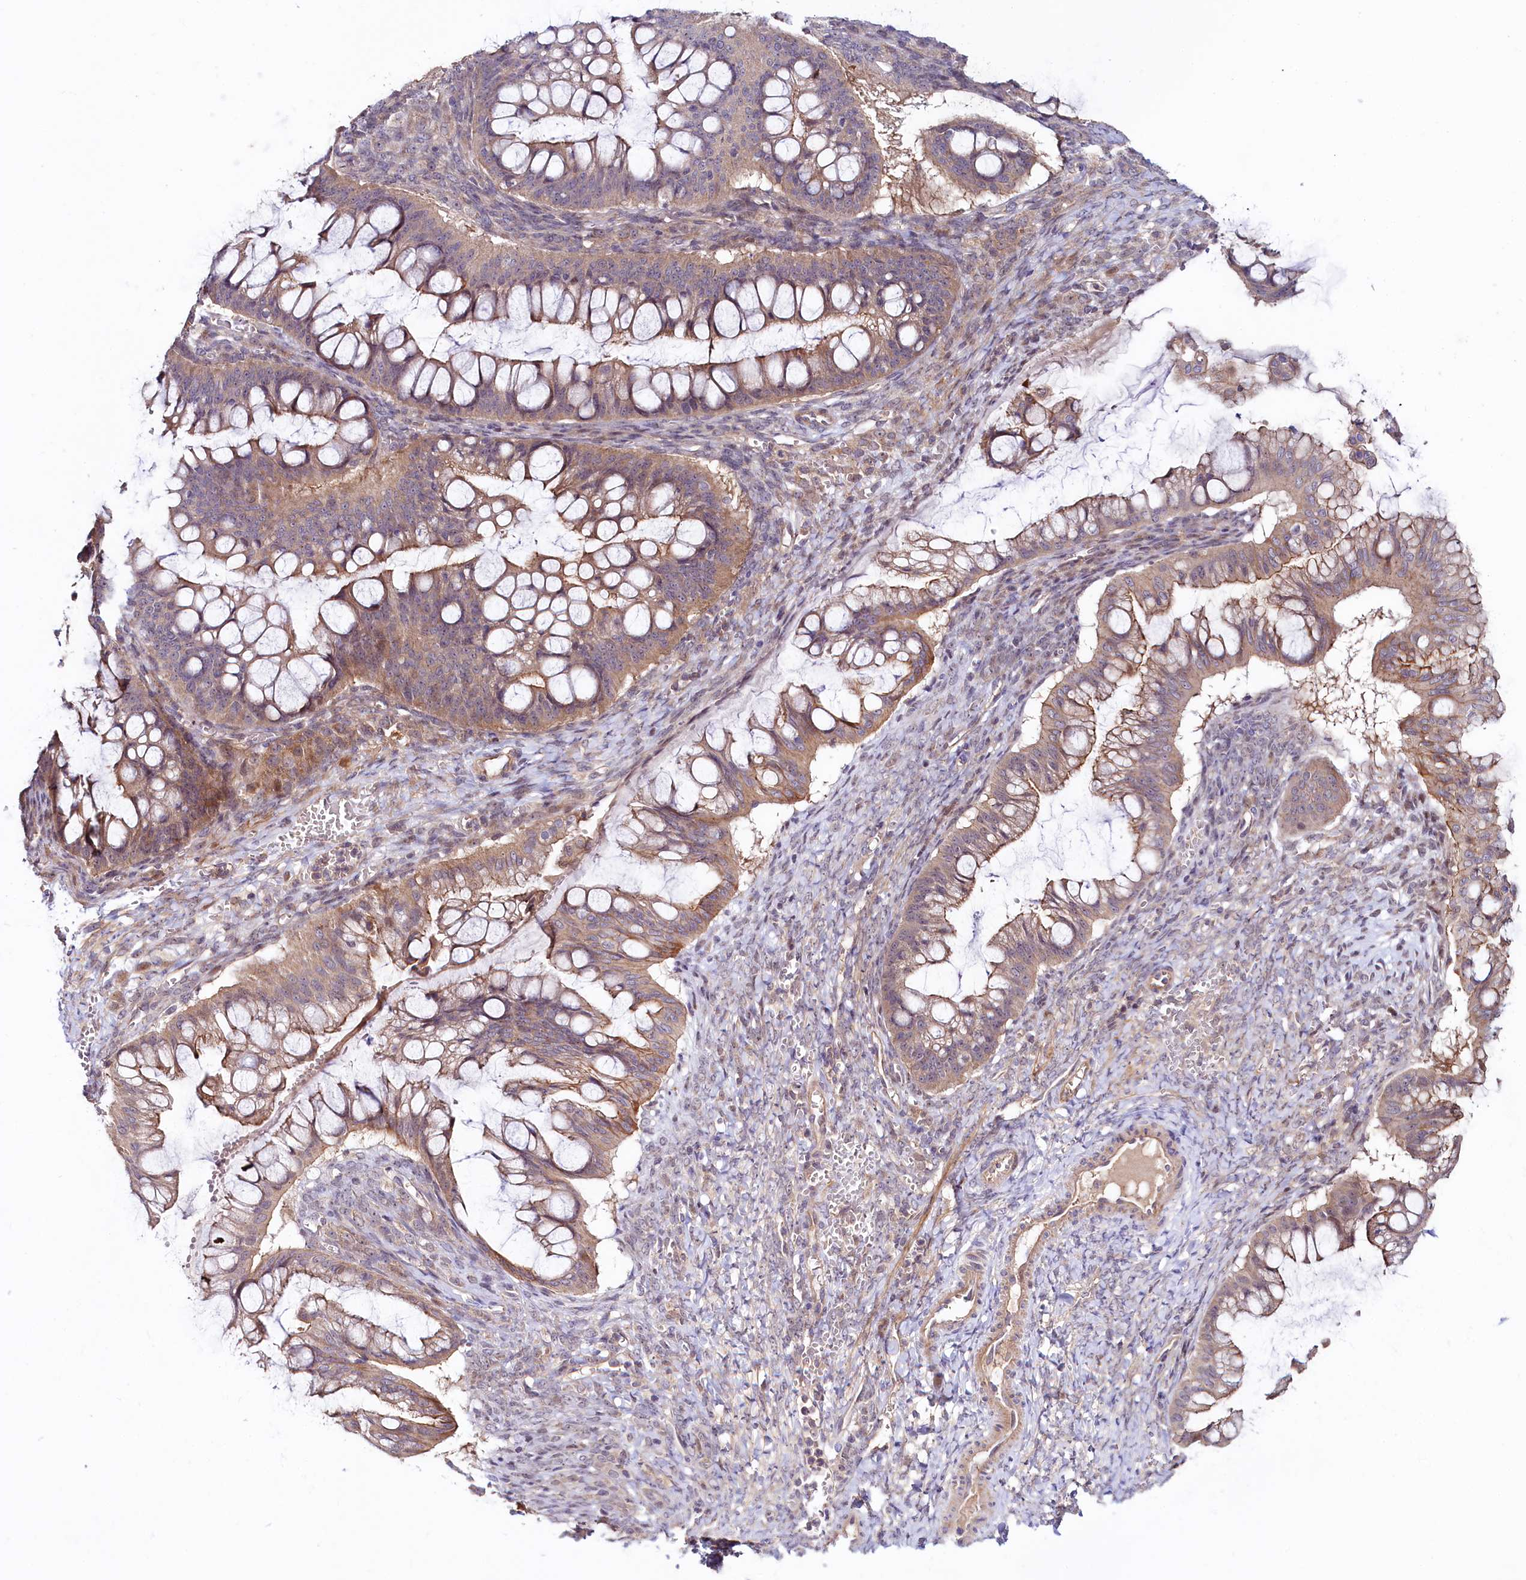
{"staining": {"intensity": "moderate", "quantity": ">75%", "location": "cytoplasmic/membranous"}, "tissue": "ovarian cancer", "cell_type": "Tumor cells", "image_type": "cancer", "snomed": [{"axis": "morphology", "description": "Cystadenocarcinoma, mucinous, NOS"}, {"axis": "topography", "description": "Ovary"}], "caption": "Immunohistochemical staining of human mucinous cystadenocarcinoma (ovarian) displays medium levels of moderate cytoplasmic/membranous protein expression in approximately >75% of tumor cells.", "gene": "NEDD1", "patient": {"sex": "female", "age": 73}}